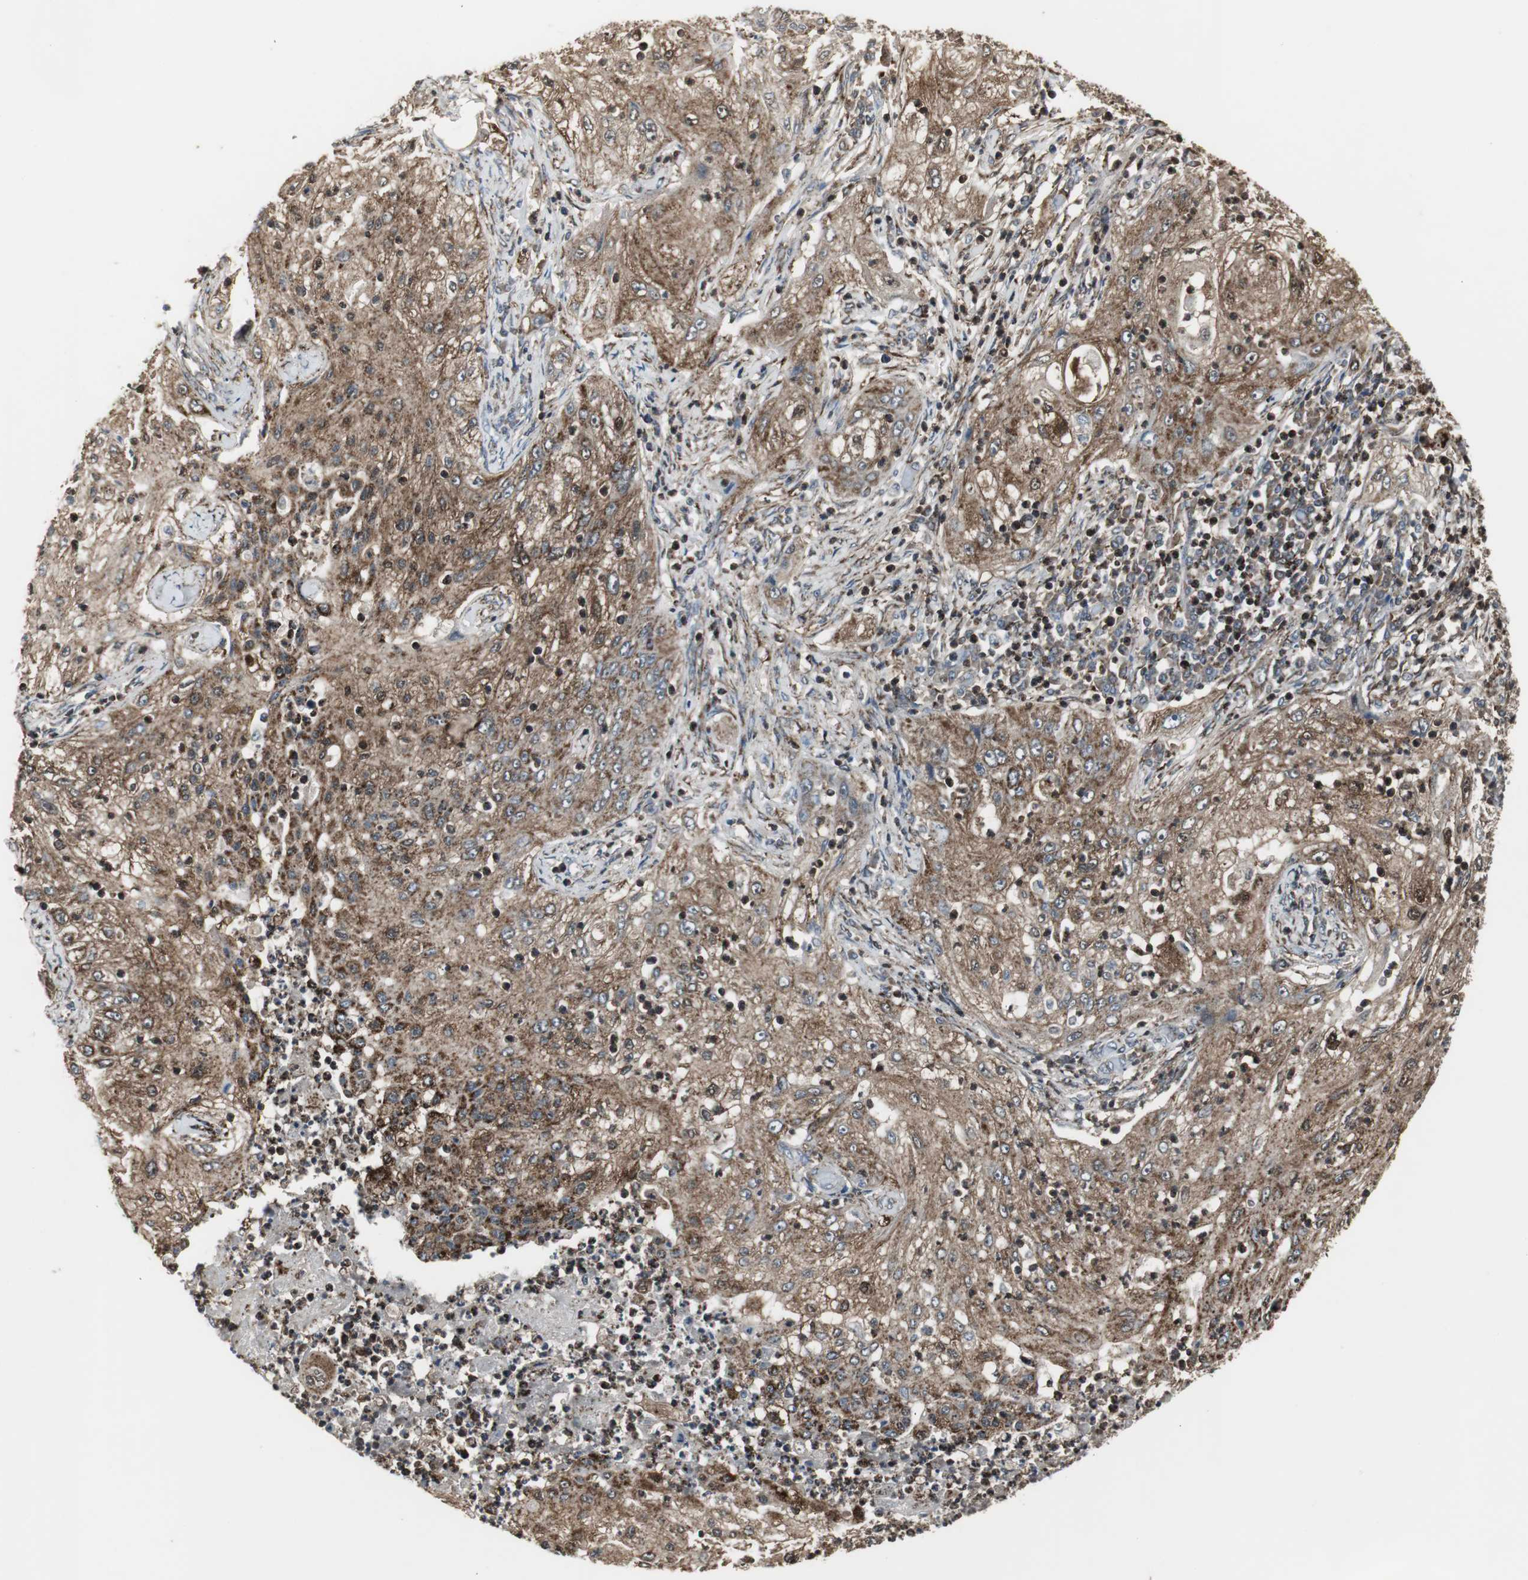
{"staining": {"intensity": "strong", "quantity": ">75%", "location": "cytoplasmic/membranous,nuclear"}, "tissue": "lung cancer", "cell_type": "Tumor cells", "image_type": "cancer", "snomed": [{"axis": "morphology", "description": "Inflammation, NOS"}, {"axis": "morphology", "description": "Squamous cell carcinoma, NOS"}, {"axis": "topography", "description": "Lymph node"}, {"axis": "topography", "description": "Soft tissue"}, {"axis": "topography", "description": "Lung"}], "caption": "Protein expression analysis of lung cancer reveals strong cytoplasmic/membranous and nuclear expression in approximately >75% of tumor cells. The staining is performed using DAB (3,3'-diaminobenzidine) brown chromogen to label protein expression. The nuclei are counter-stained blue using hematoxylin.", "gene": "PLIN3", "patient": {"sex": "male", "age": 66}}